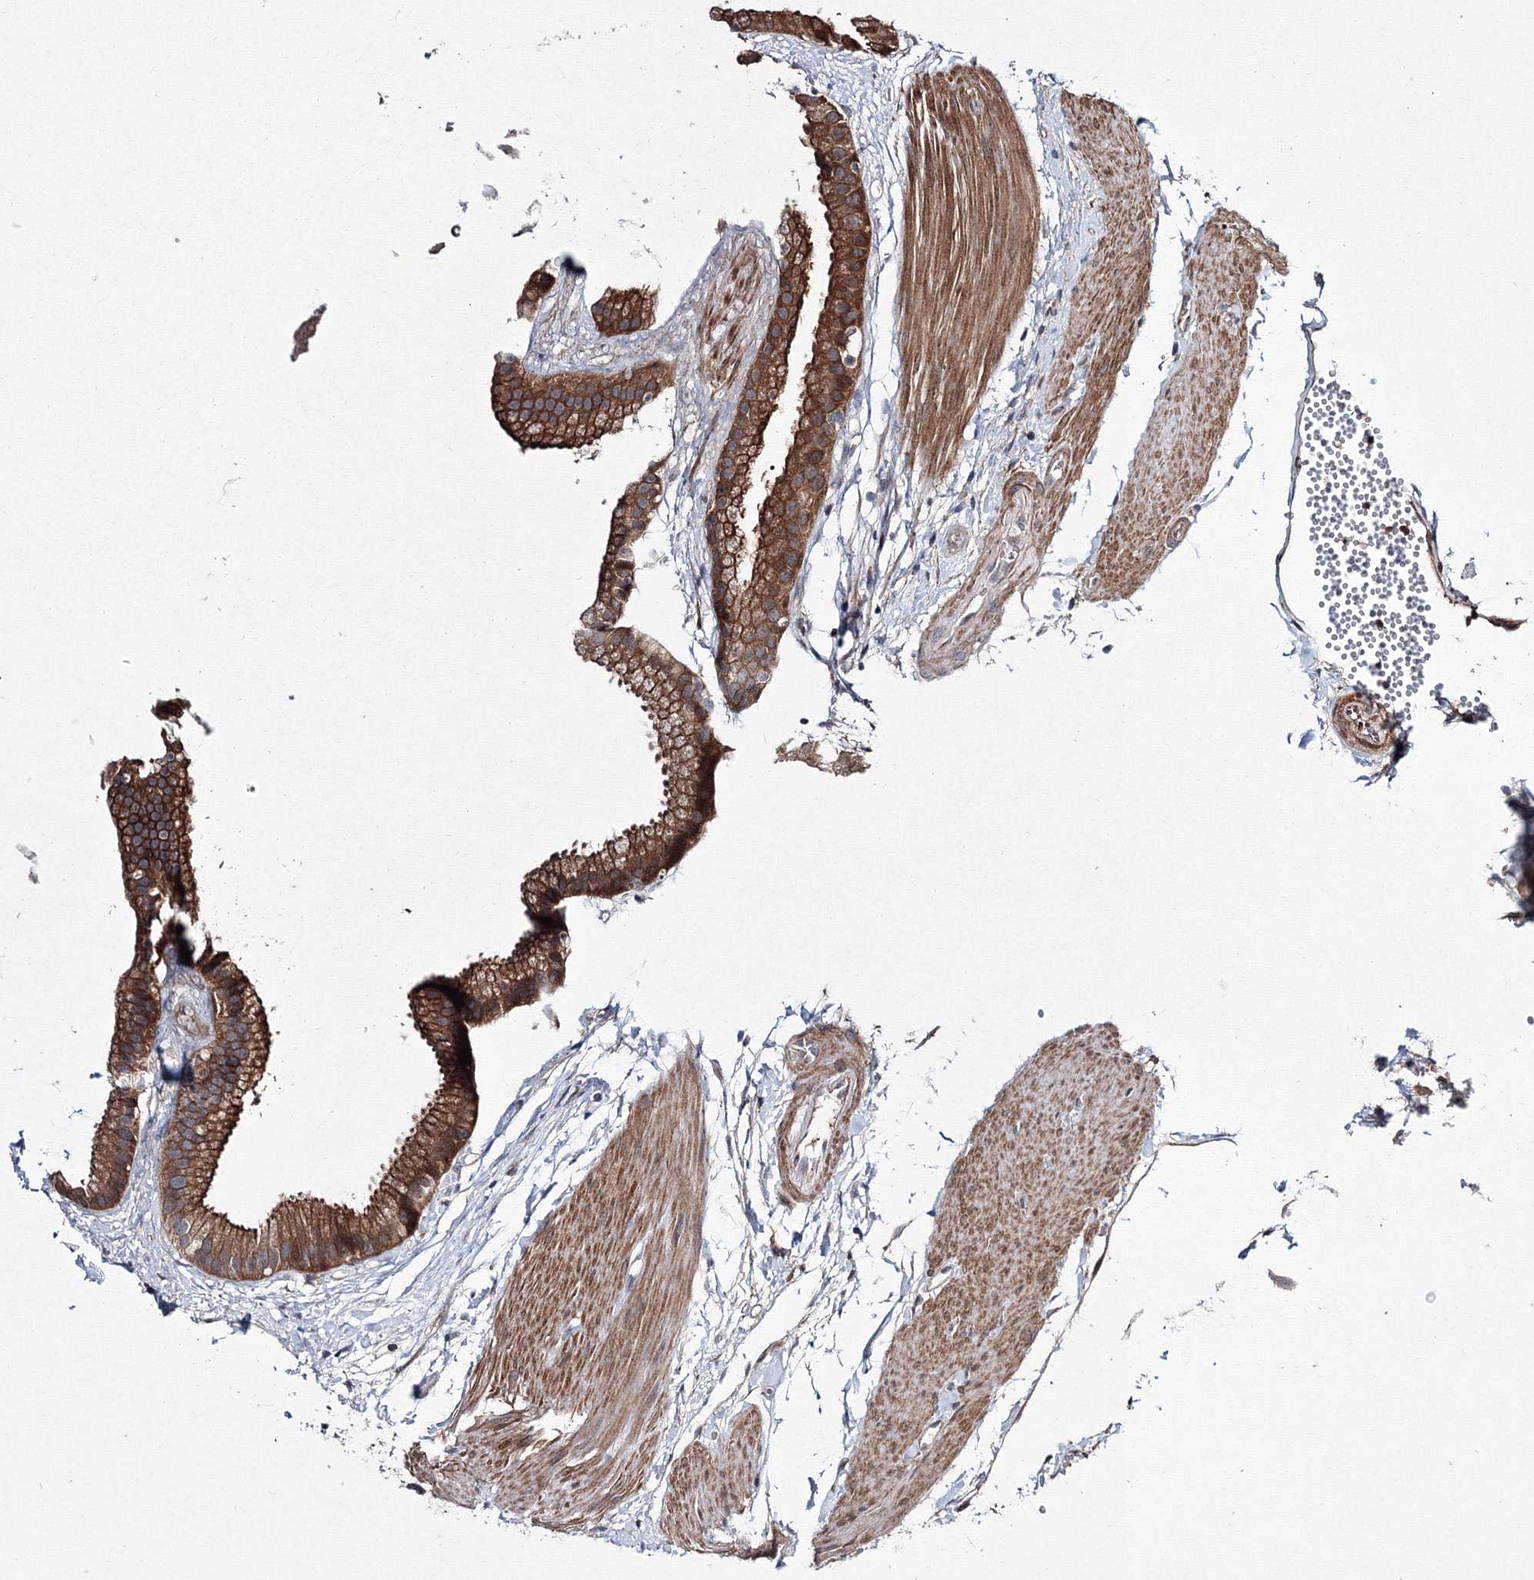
{"staining": {"intensity": "strong", "quantity": ">75%", "location": "cytoplasmic/membranous"}, "tissue": "gallbladder", "cell_type": "Glandular cells", "image_type": "normal", "snomed": [{"axis": "morphology", "description": "Normal tissue, NOS"}, {"axis": "topography", "description": "Gallbladder"}], "caption": "The micrograph exhibits a brown stain indicating the presence of a protein in the cytoplasmic/membranous of glandular cells in gallbladder. The staining is performed using DAB brown chromogen to label protein expression. The nuclei are counter-stained blue using hematoxylin.", "gene": "RANBP3L", "patient": {"sex": "female", "age": 64}}